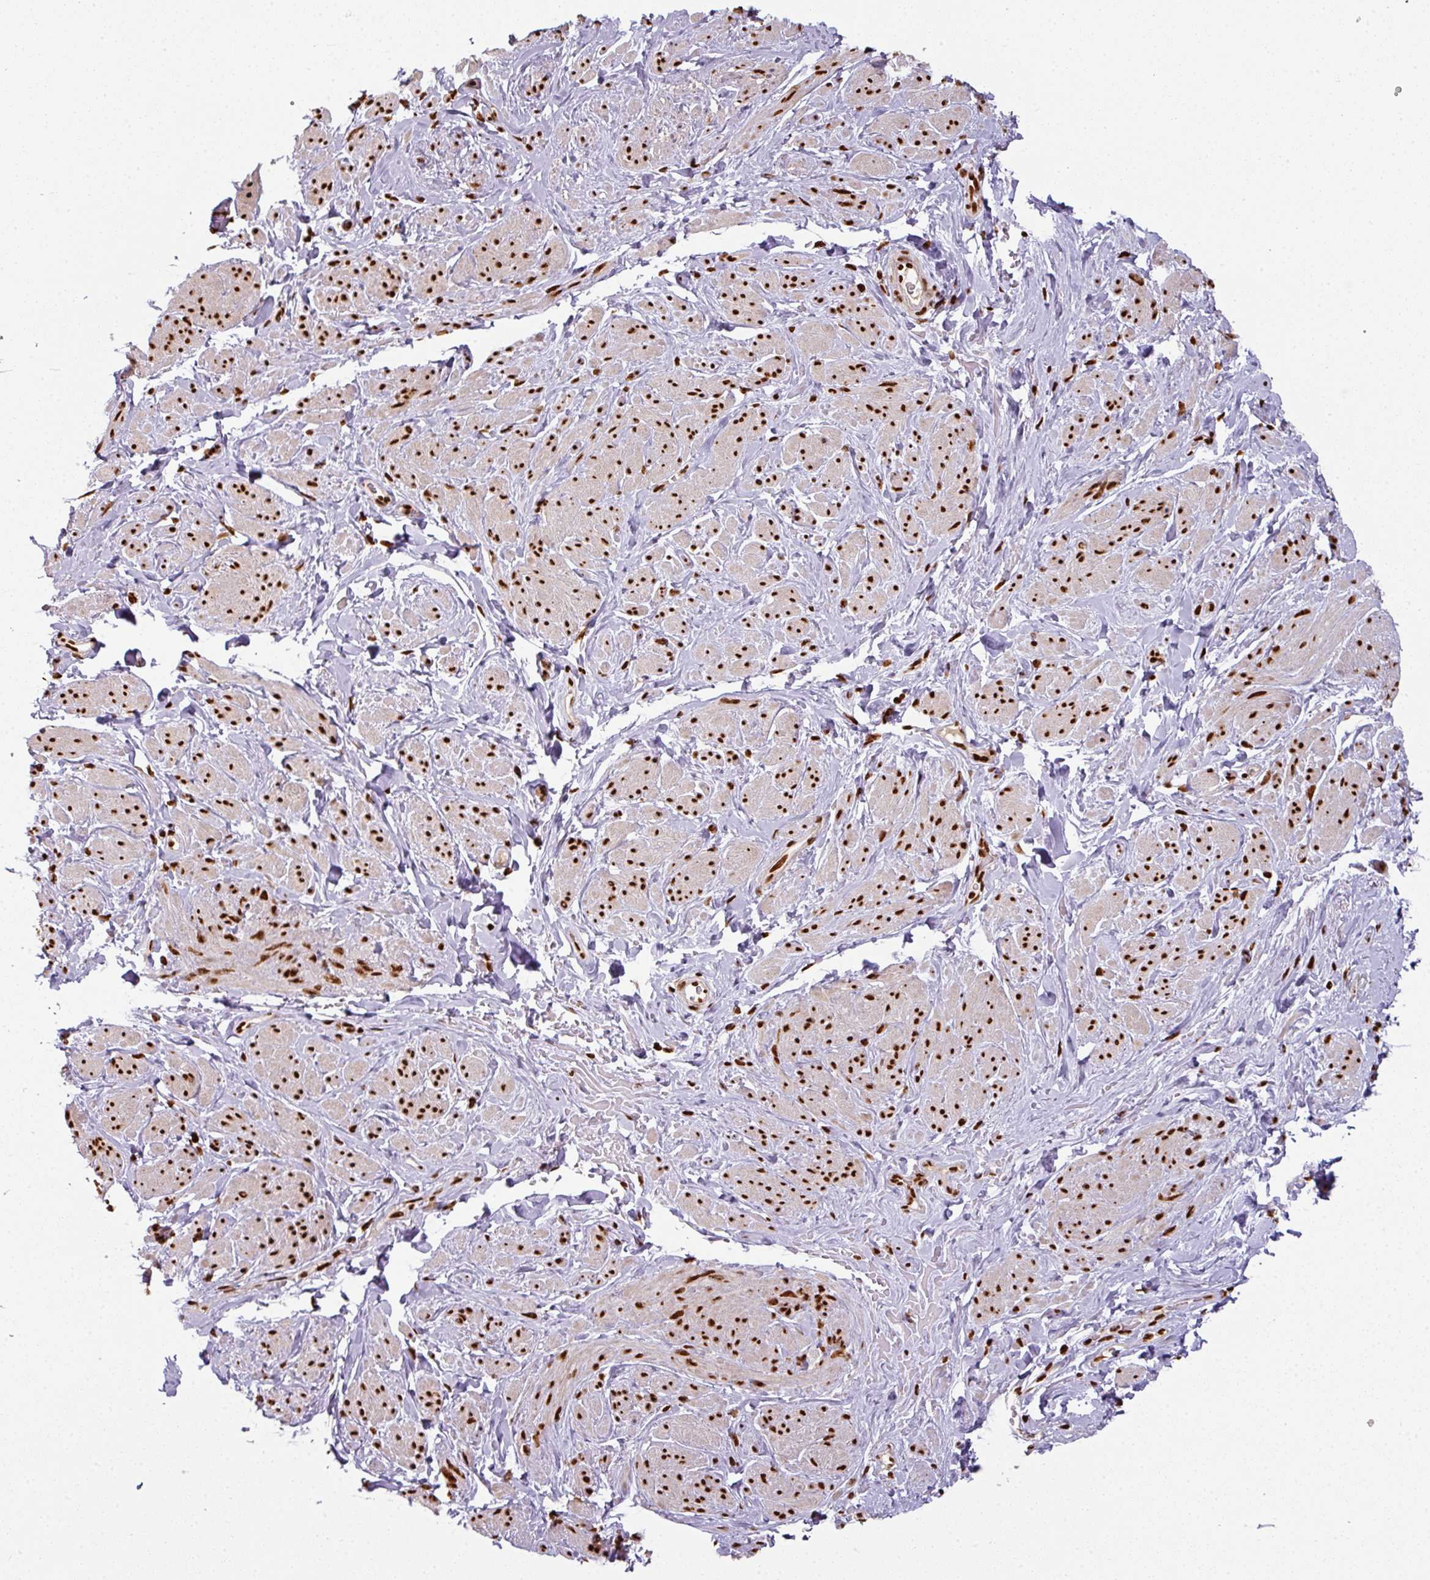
{"staining": {"intensity": "strong", "quantity": ">75%", "location": "nuclear"}, "tissue": "smooth muscle", "cell_type": "Smooth muscle cells", "image_type": "normal", "snomed": [{"axis": "morphology", "description": "Normal tissue, NOS"}, {"axis": "topography", "description": "Smooth muscle"}, {"axis": "topography", "description": "Peripheral nerve tissue"}], "caption": "DAB immunohistochemical staining of benign human smooth muscle displays strong nuclear protein staining in about >75% of smooth muscle cells.", "gene": "SIK3", "patient": {"sex": "male", "age": 69}}